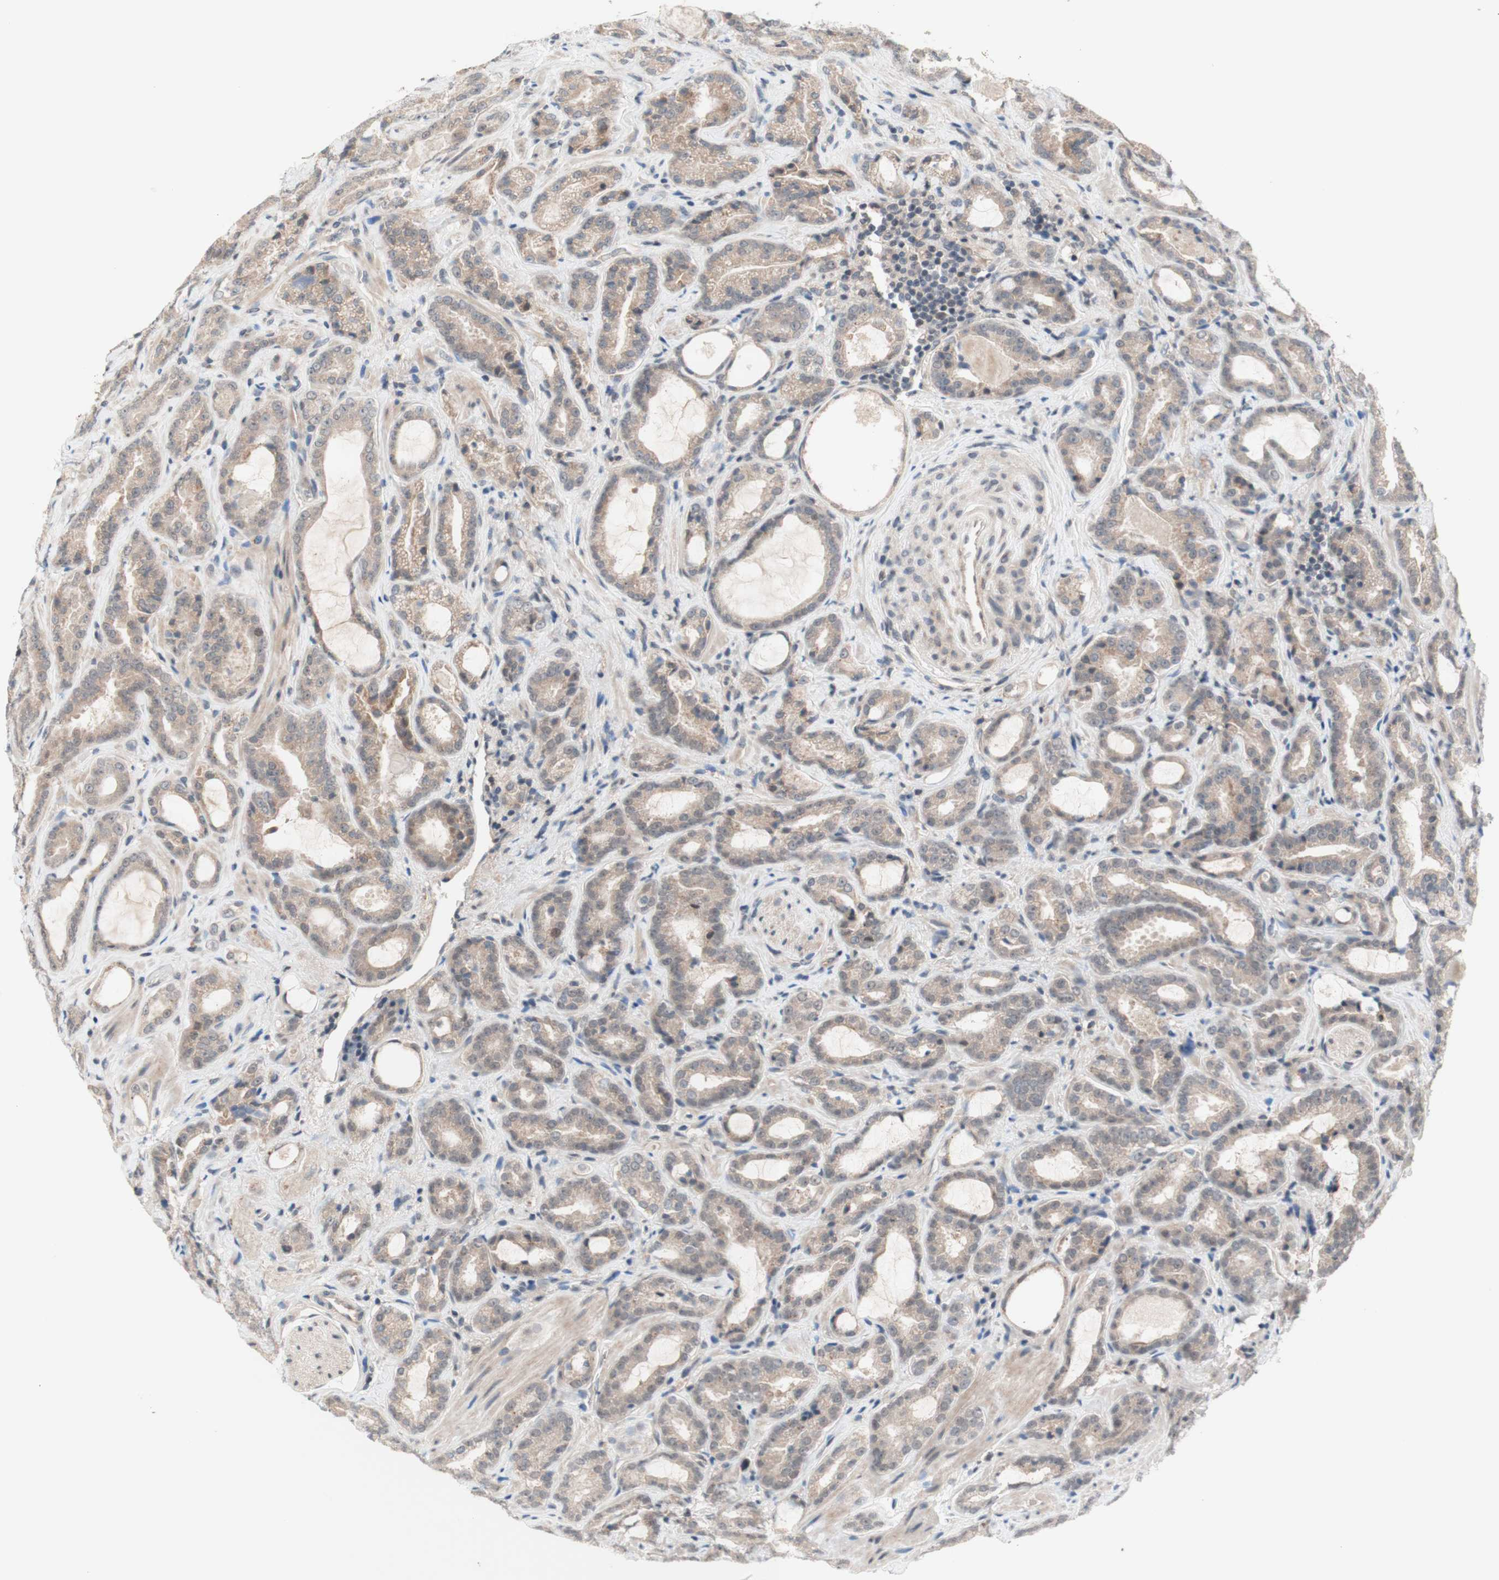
{"staining": {"intensity": "weak", "quantity": ">75%", "location": "cytoplasmic/membranous"}, "tissue": "prostate cancer", "cell_type": "Tumor cells", "image_type": "cancer", "snomed": [{"axis": "morphology", "description": "Adenocarcinoma, Low grade"}, {"axis": "topography", "description": "Prostate"}], "caption": "The image displays a brown stain indicating the presence of a protein in the cytoplasmic/membranous of tumor cells in prostate cancer (adenocarcinoma (low-grade)). (DAB (3,3'-diaminobenzidine) = brown stain, brightfield microscopy at high magnification).", "gene": "CD55", "patient": {"sex": "male", "age": 60}}